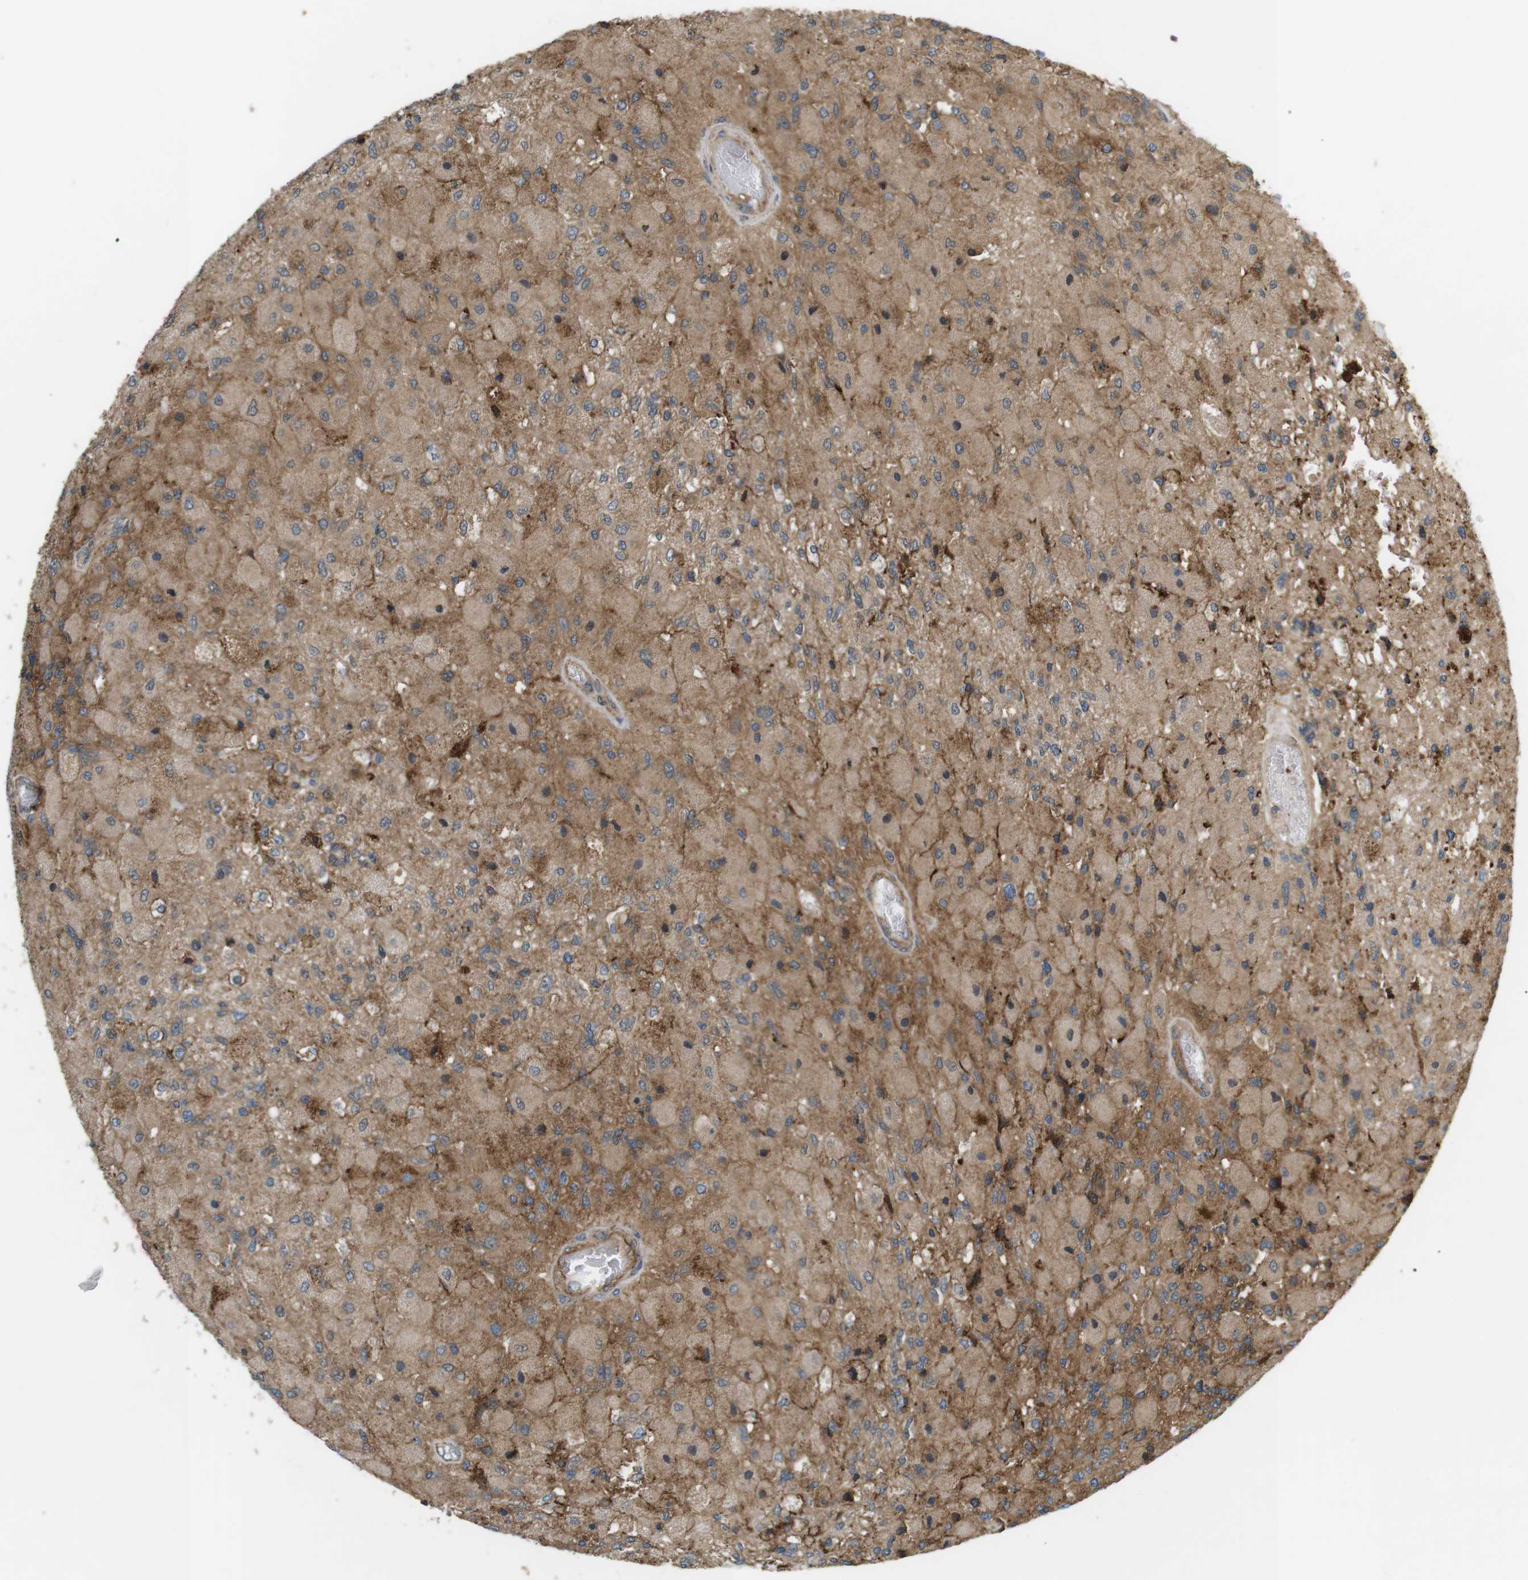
{"staining": {"intensity": "moderate", "quantity": "<25%", "location": "cytoplasmic/membranous"}, "tissue": "glioma", "cell_type": "Tumor cells", "image_type": "cancer", "snomed": [{"axis": "morphology", "description": "Normal tissue, NOS"}, {"axis": "morphology", "description": "Glioma, malignant, High grade"}, {"axis": "topography", "description": "Cerebral cortex"}], "caption": "An image showing moderate cytoplasmic/membranous staining in about <25% of tumor cells in glioma, as visualized by brown immunohistochemical staining.", "gene": "DDAH2", "patient": {"sex": "male", "age": 77}}